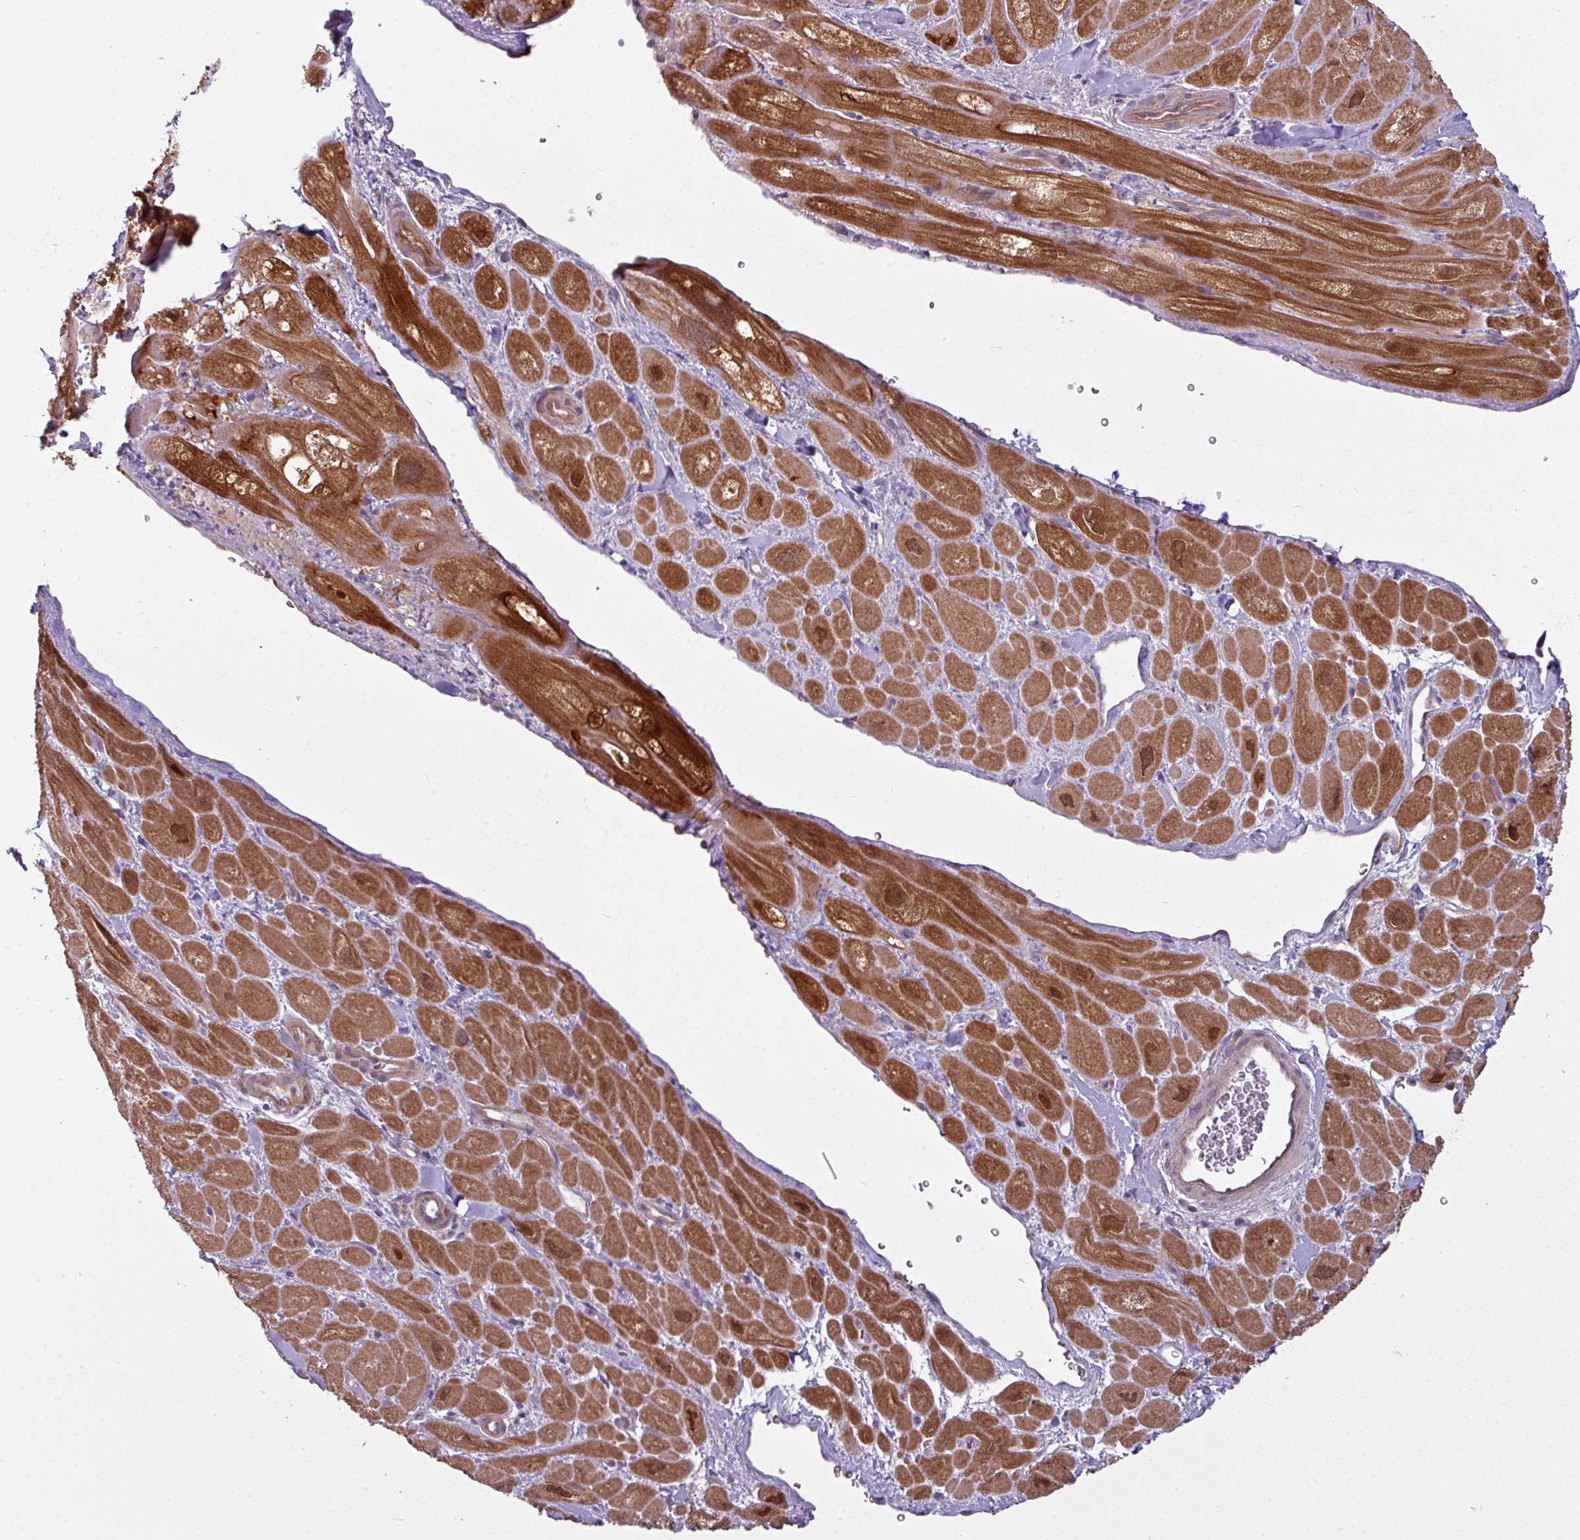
{"staining": {"intensity": "strong", "quantity": ">75%", "location": "cytoplasmic/membranous"}, "tissue": "heart muscle", "cell_type": "Cardiomyocytes", "image_type": "normal", "snomed": [{"axis": "morphology", "description": "Normal tissue, NOS"}, {"axis": "topography", "description": "Heart"}], "caption": "Immunohistochemical staining of normal heart muscle demonstrates high levels of strong cytoplasmic/membranous positivity in approximately >75% of cardiomyocytes. (IHC, brightfield microscopy, high magnification).", "gene": "CAMK2A", "patient": {"sex": "male", "age": 49}}